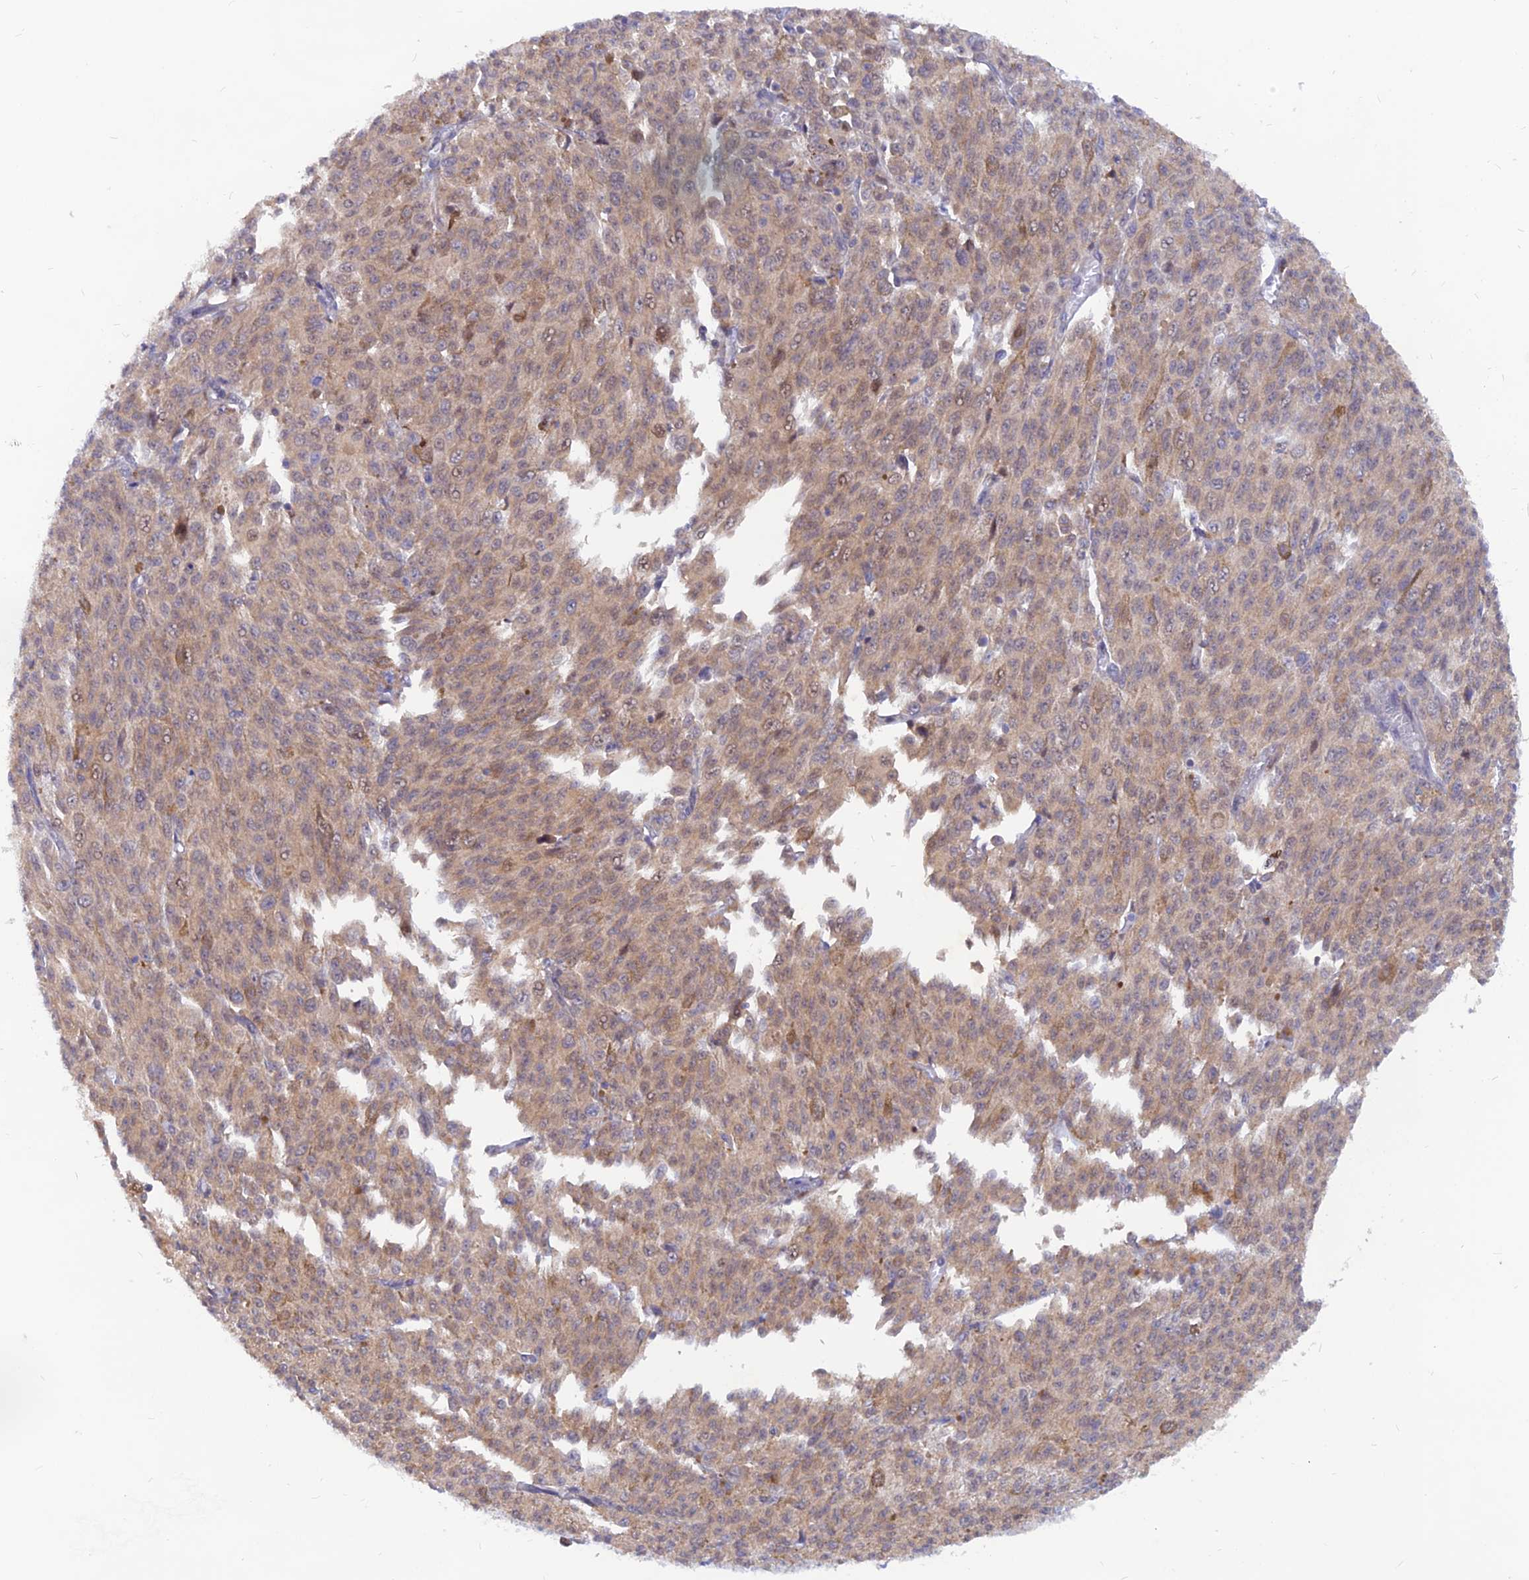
{"staining": {"intensity": "weak", "quantity": ">75%", "location": "cytoplasmic/membranous"}, "tissue": "melanoma", "cell_type": "Tumor cells", "image_type": "cancer", "snomed": [{"axis": "morphology", "description": "Malignant melanoma, NOS"}, {"axis": "topography", "description": "Skin"}], "caption": "Immunohistochemical staining of malignant melanoma reveals low levels of weak cytoplasmic/membranous protein staining in approximately >75% of tumor cells.", "gene": "DNAJC16", "patient": {"sex": "female", "age": 52}}